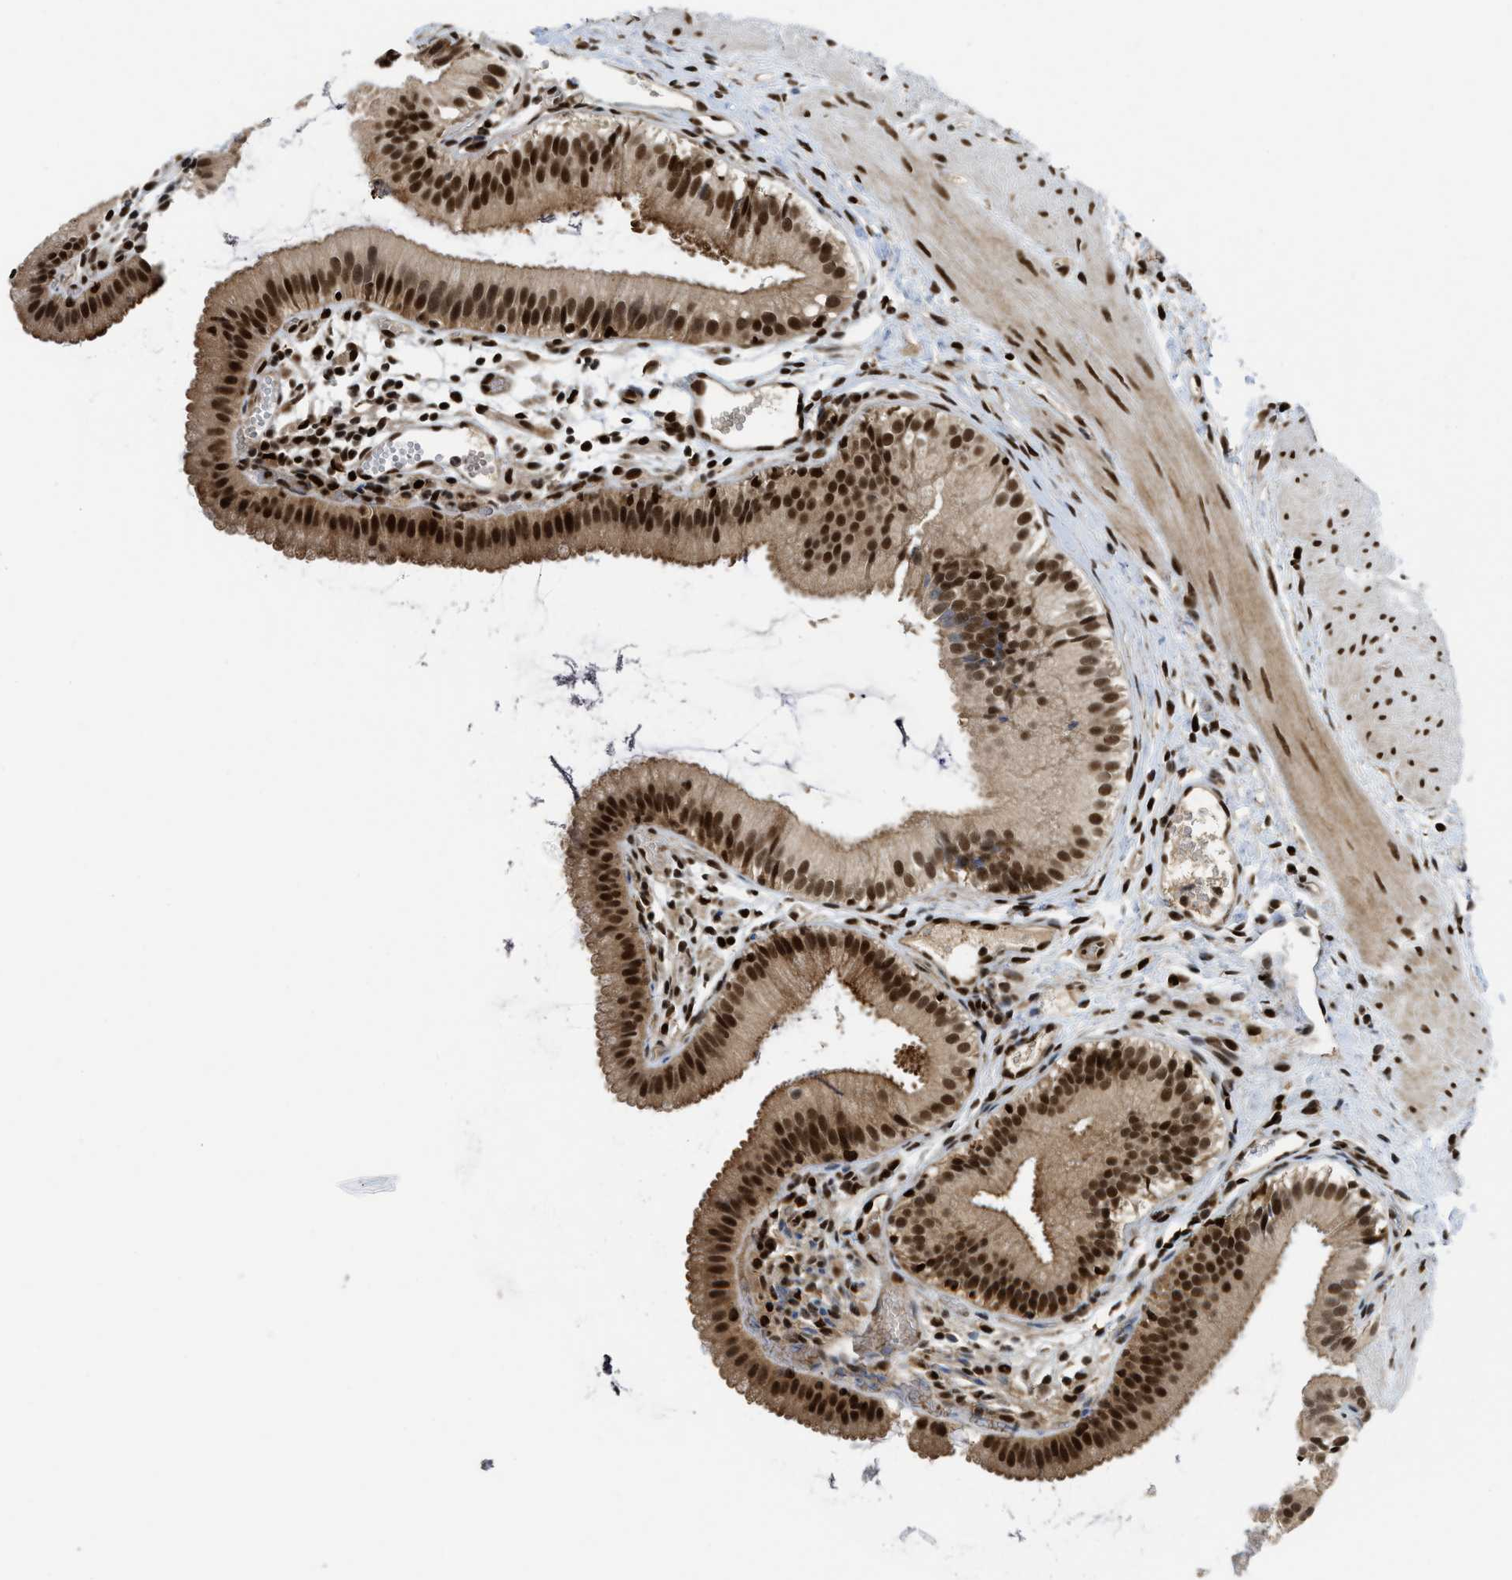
{"staining": {"intensity": "strong", "quantity": ">75%", "location": "nuclear"}, "tissue": "gallbladder", "cell_type": "Glandular cells", "image_type": "normal", "snomed": [{"axis": "morphology", "description": "Normal tissue, NOS"}, {"axis": "topography", "description": "Gallbladder"}], "caption": "A high-resolution image shows immunohistochemistry staining of benign gallbladder, which reveals strong nuclear expression in about >75% of glandular cells. The staining was performed using DAB to visualize the protein expression in brown, while the nuclei were stained in blue with hematoxylin (Magnification: 20x).", "gene": "RFX5", "patient": {"sex": "female", "age": 26}}